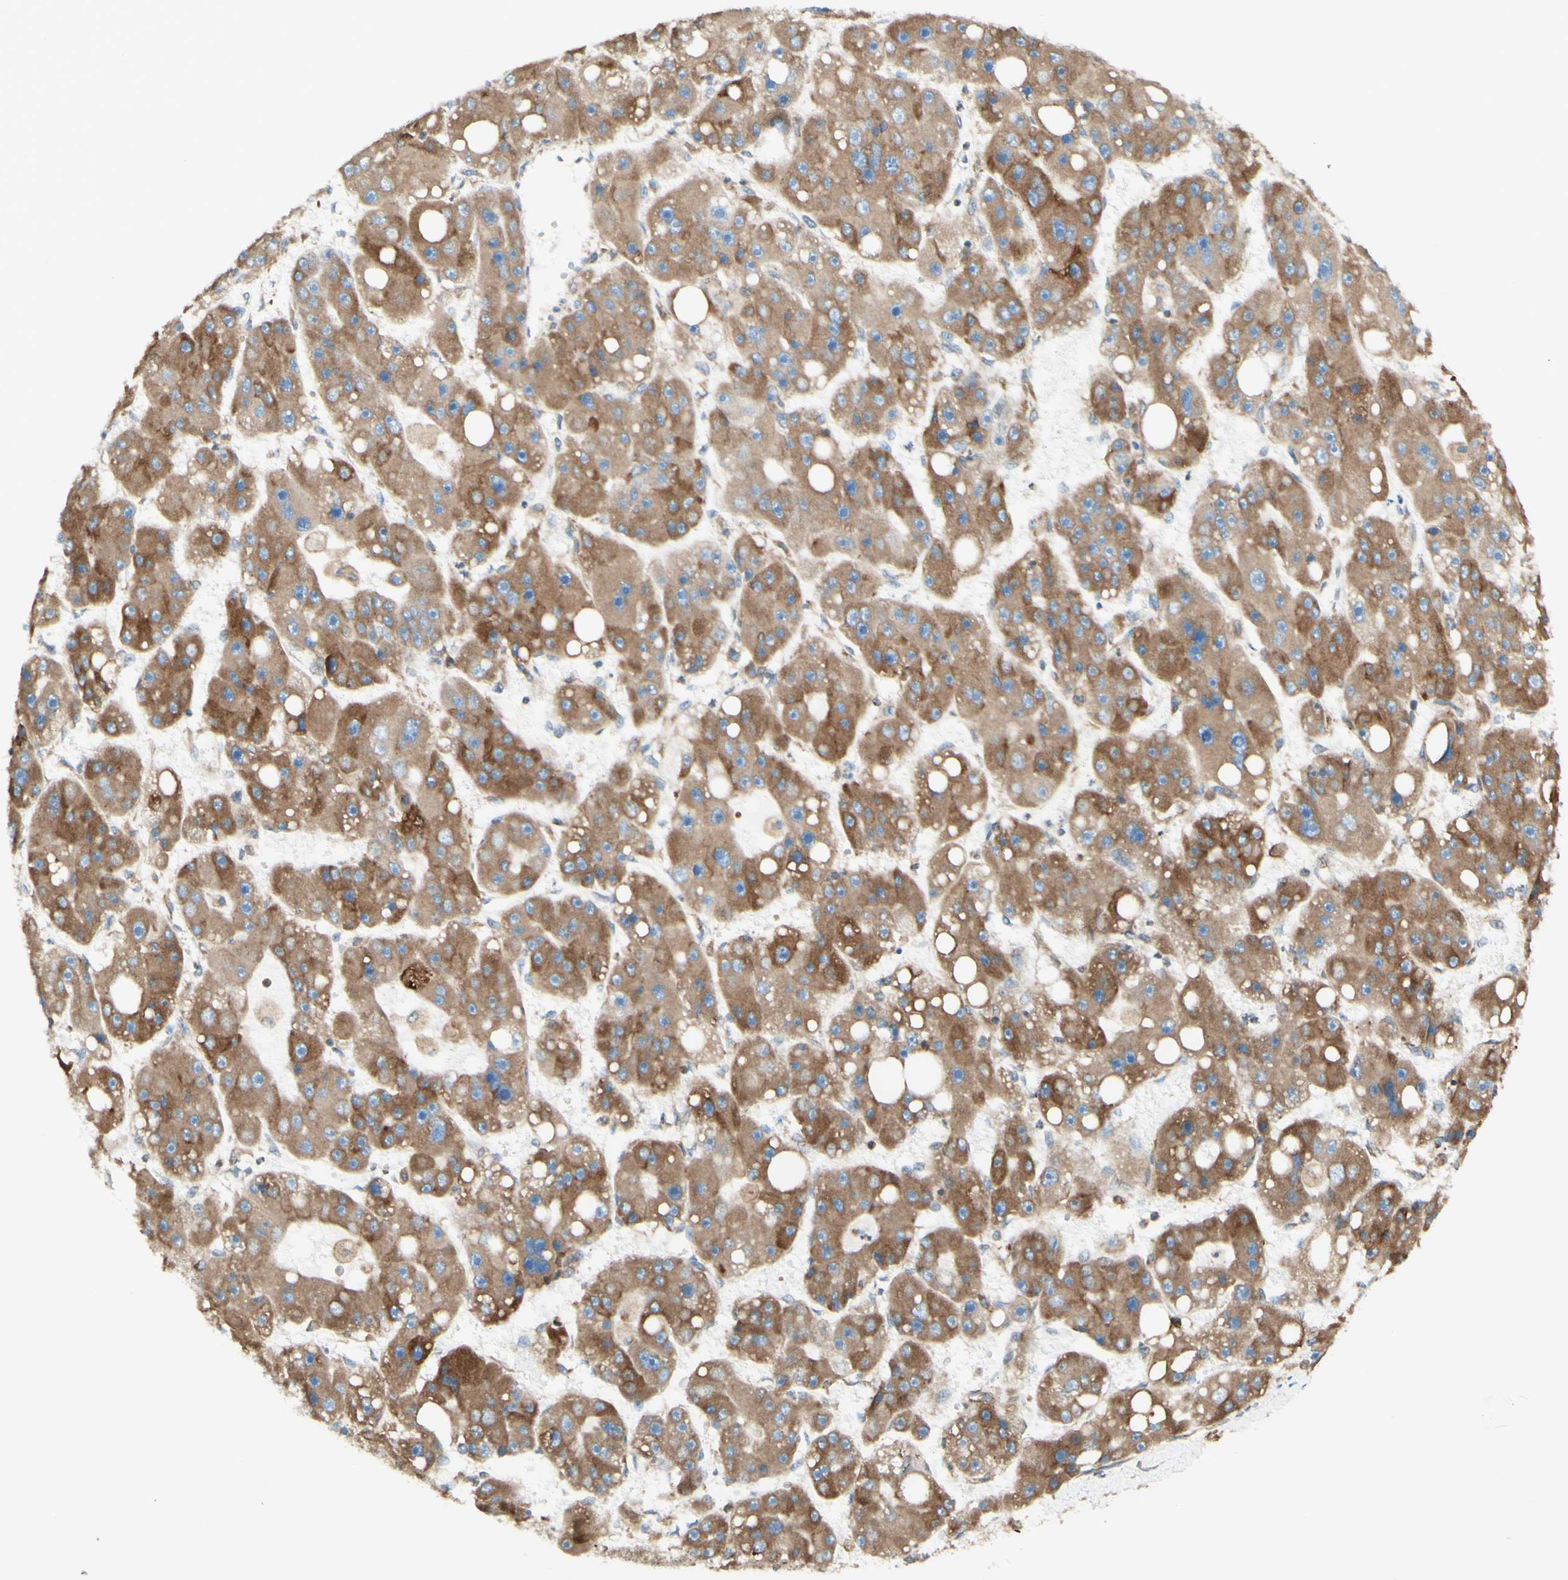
{"staining": {"intensity": "moderate", "quantity": ">75%", "location": "cytoplasmic/membranous"}, "tissue": "liver cancer", "cell_type": "Tumor cells", "image_type": "cancer", "snomed": [{"axis": "morphology", "description": "Carcinoma, Hepatocellular, NOS"}, {"axis": "topography", "description": "Liver"}], "caption": "Protein staining reveals moderate cytoplasmic/membranous expression in about >75% of tumor cells in liver hepatocellular carcinoma.", "gene": "DNAJB11", "patient": {"sex": "female", "age": 61}}